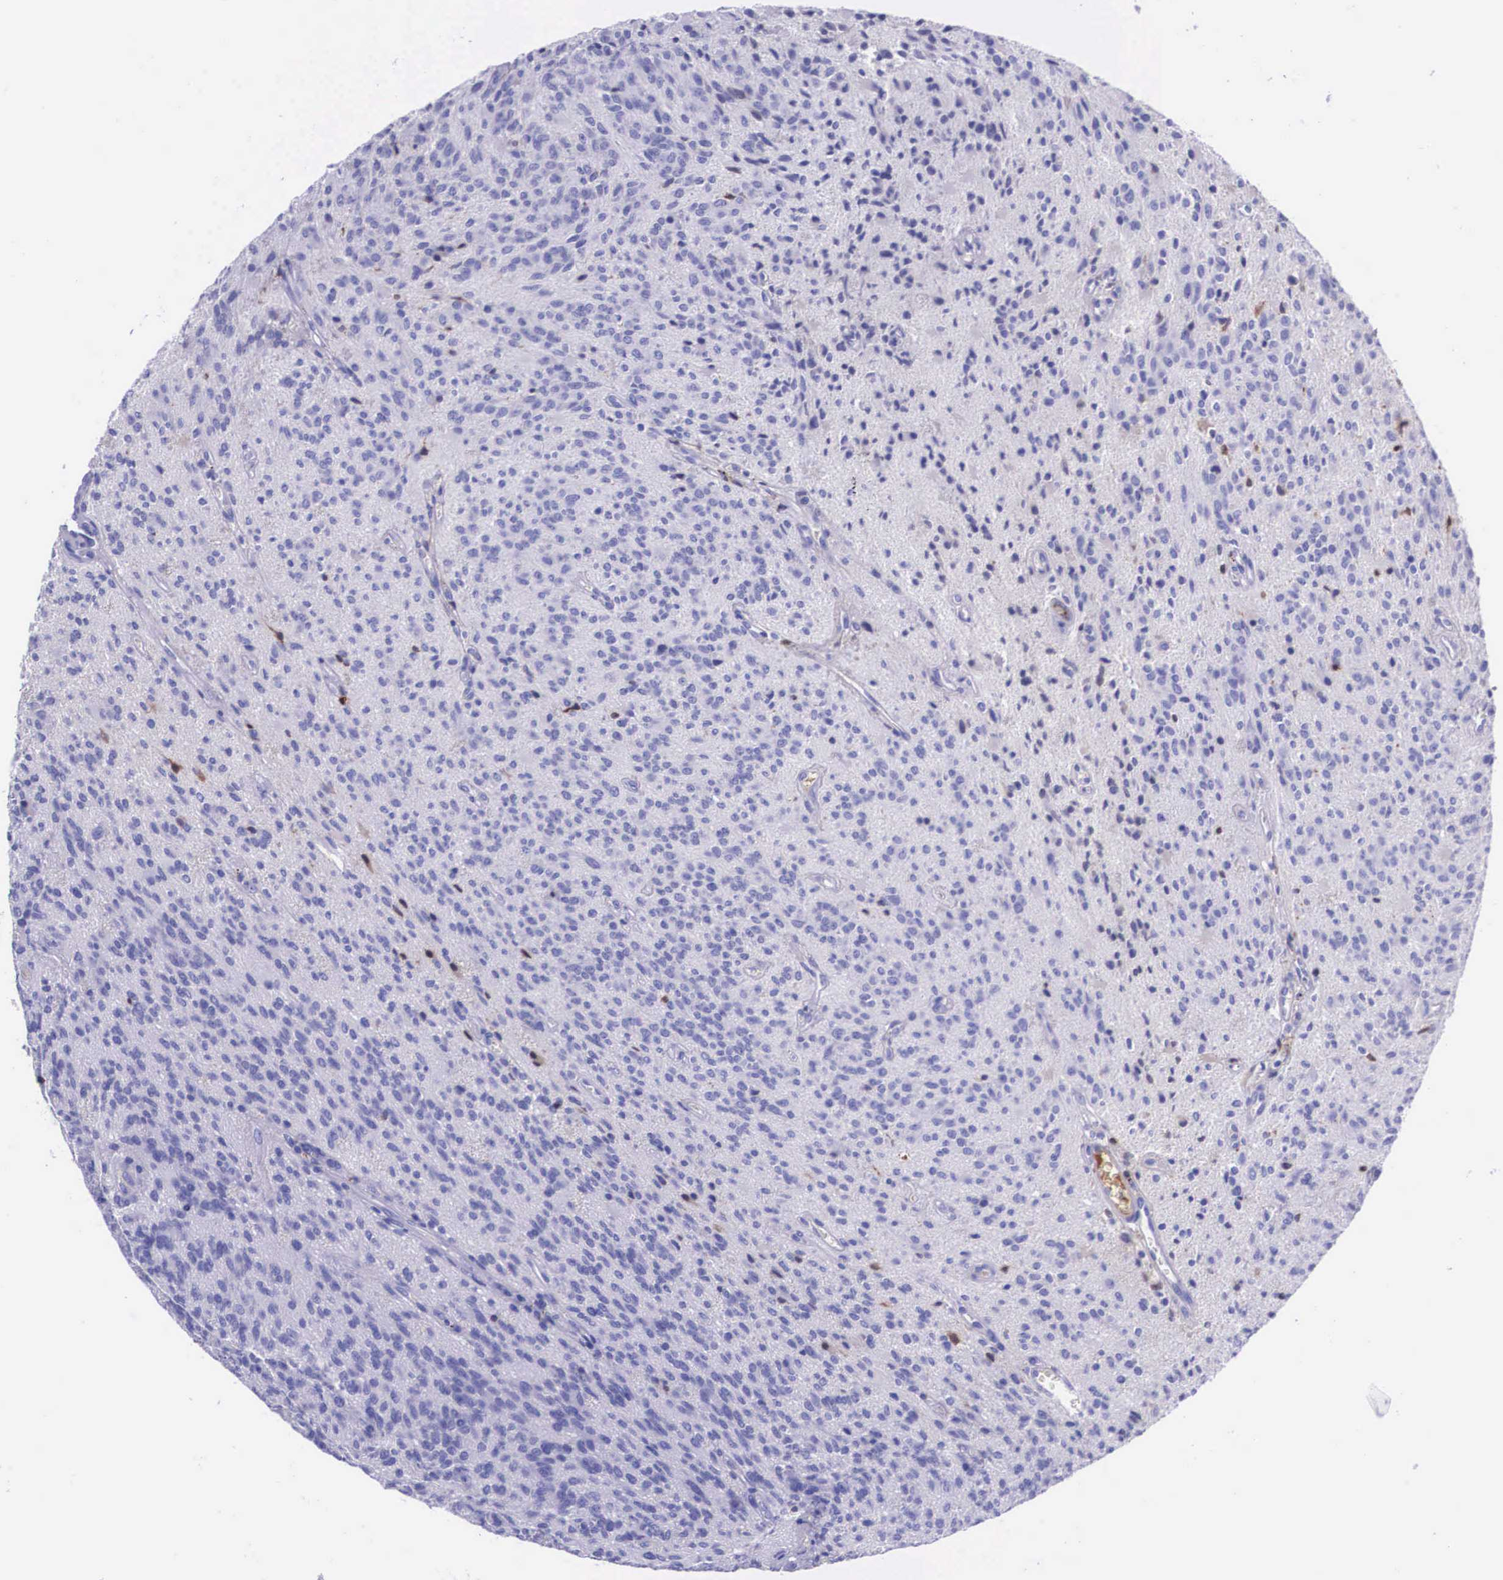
{"staining": {"intensity": "negative", "quantity": "none", "location": "none"}, "tissue": "glioma", "cell_type": "Tumor cells", "image_type": "cancer", "snomed": [{"axis": "morphology", "description": "Glioma, malignant, Low grade"}, {"axis": "topography", "description": "Brain"}], "caption": "Image shows no significant protein positivity in tumor cells of malignant glioma (low-grade).", "gene": "PLG", "patient": {"sex": "female", "age": 15}}